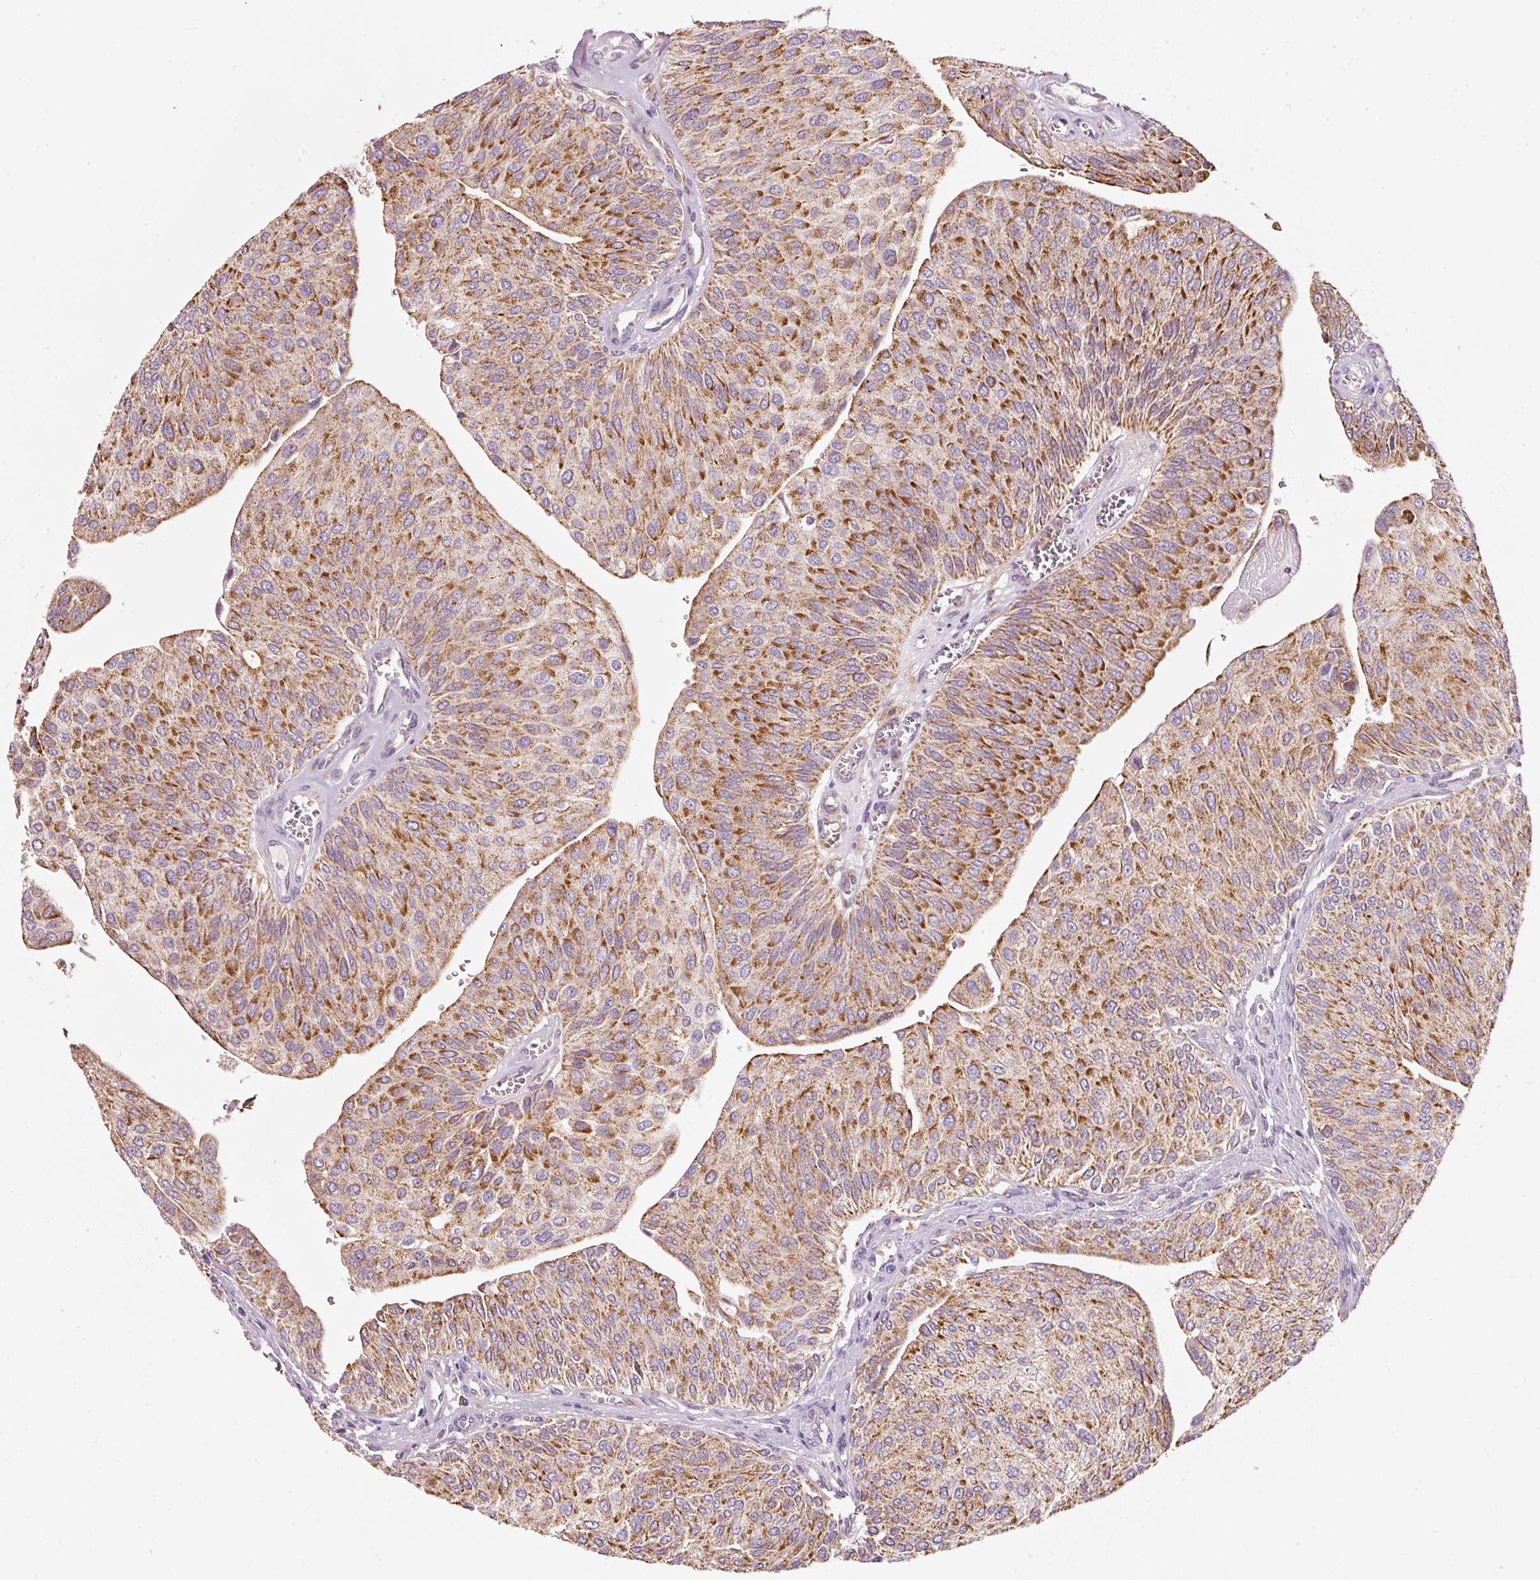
{"staining": {"intensity": "moderate", "quantity": ">75%", "location": "cytoplasmic/membranous"}, "tissue": "urothelial cancer", "cell_type": "Tumor cells", "image_type": "cancer", "snomed": [{"axis": "morphology", "description": "Urothelial carcinoma, NOS"}, {"axis": "topography", "description": "Urinary bladder"}], "caption": "This histopathology image exhibits transitional cell carcinoma stained with immunohistochemistry to label a protein in brown. The cytoplasmic/membranous of tumor cells show moderate positivity for the protein. Nuclei are counter-stained blue.", "gene": "IQGAP2", "patient": {"sex": "male", "age": 67}}